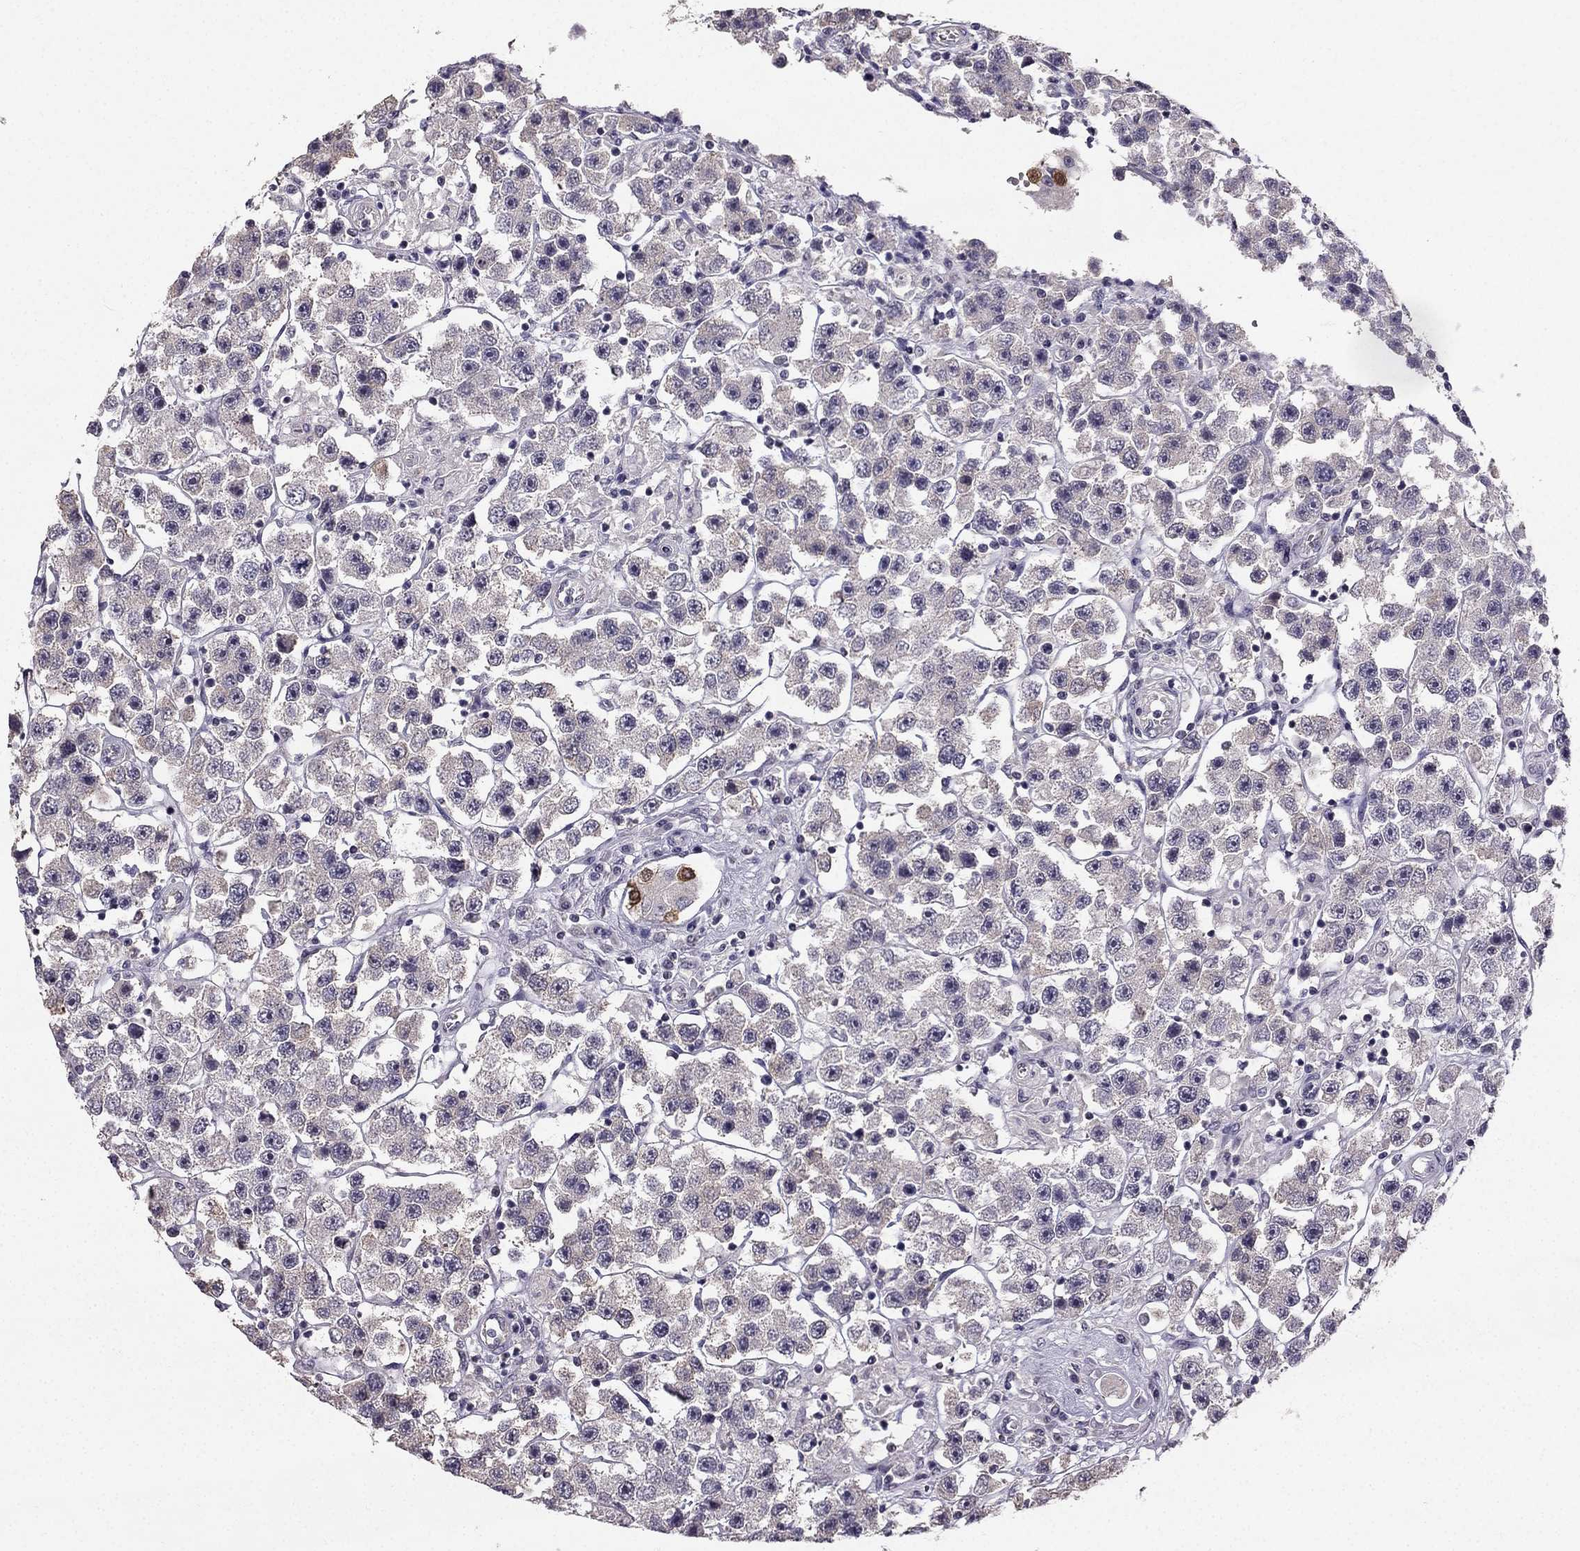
{"staining": {"intensity": "negative", "quantity": "none", "location": "none"}, "tissue": "testis cancer", "cell_type": "Tumor cells", "image_type": "cancer", "snomed": [{"axis": "morphology", "description": "Seminoma, NOS"}, {"axis": "topography", "description": "Testis"}], "caption": "Testis cancer was stained to show a protein in brown. There is no significant staining in tumor cells.", "gene": "TSPYL5", "patient": {"sex": "male", "age": 45}}